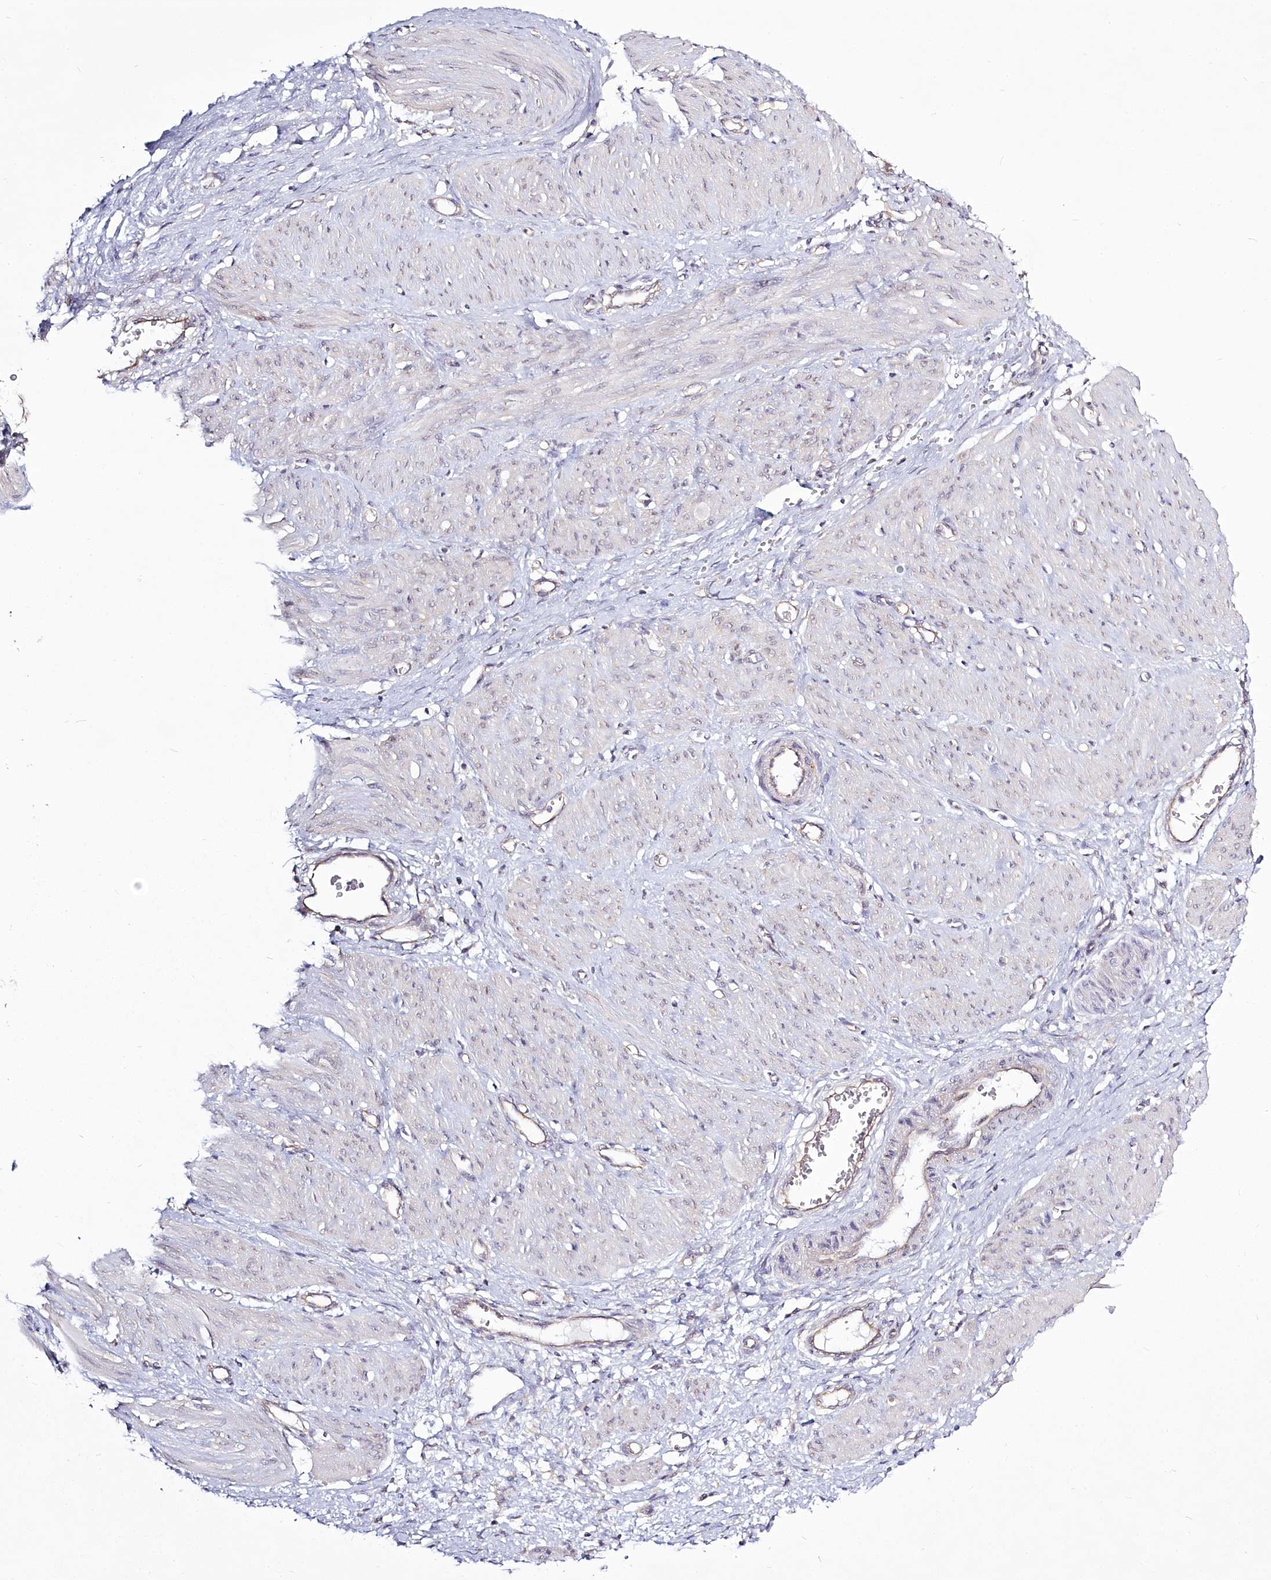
{"staining": {"intensity": "negative", "quantity": "none", "location": "none"}, "tissue": "smooth muscle", "cell_type": "Smooth muscle cells", "image_type": "normal", "snomed": [{"axis": "morphology", "description": "Normal tissue, NOS"}, {"axis": "topography", "description": "Endometrium"}], "caption": "DAB (3,3'-diaminobenzidine) immunohistochemical staining of normal smooth muscle reveals no significant staining in smooth muscle cells. The staining is performed using DAB brown chromogen with nuclei counter-stained in using hematoxylin.", "gene": "SPINK13", "patient": {"sex": "female", "age": 33}}